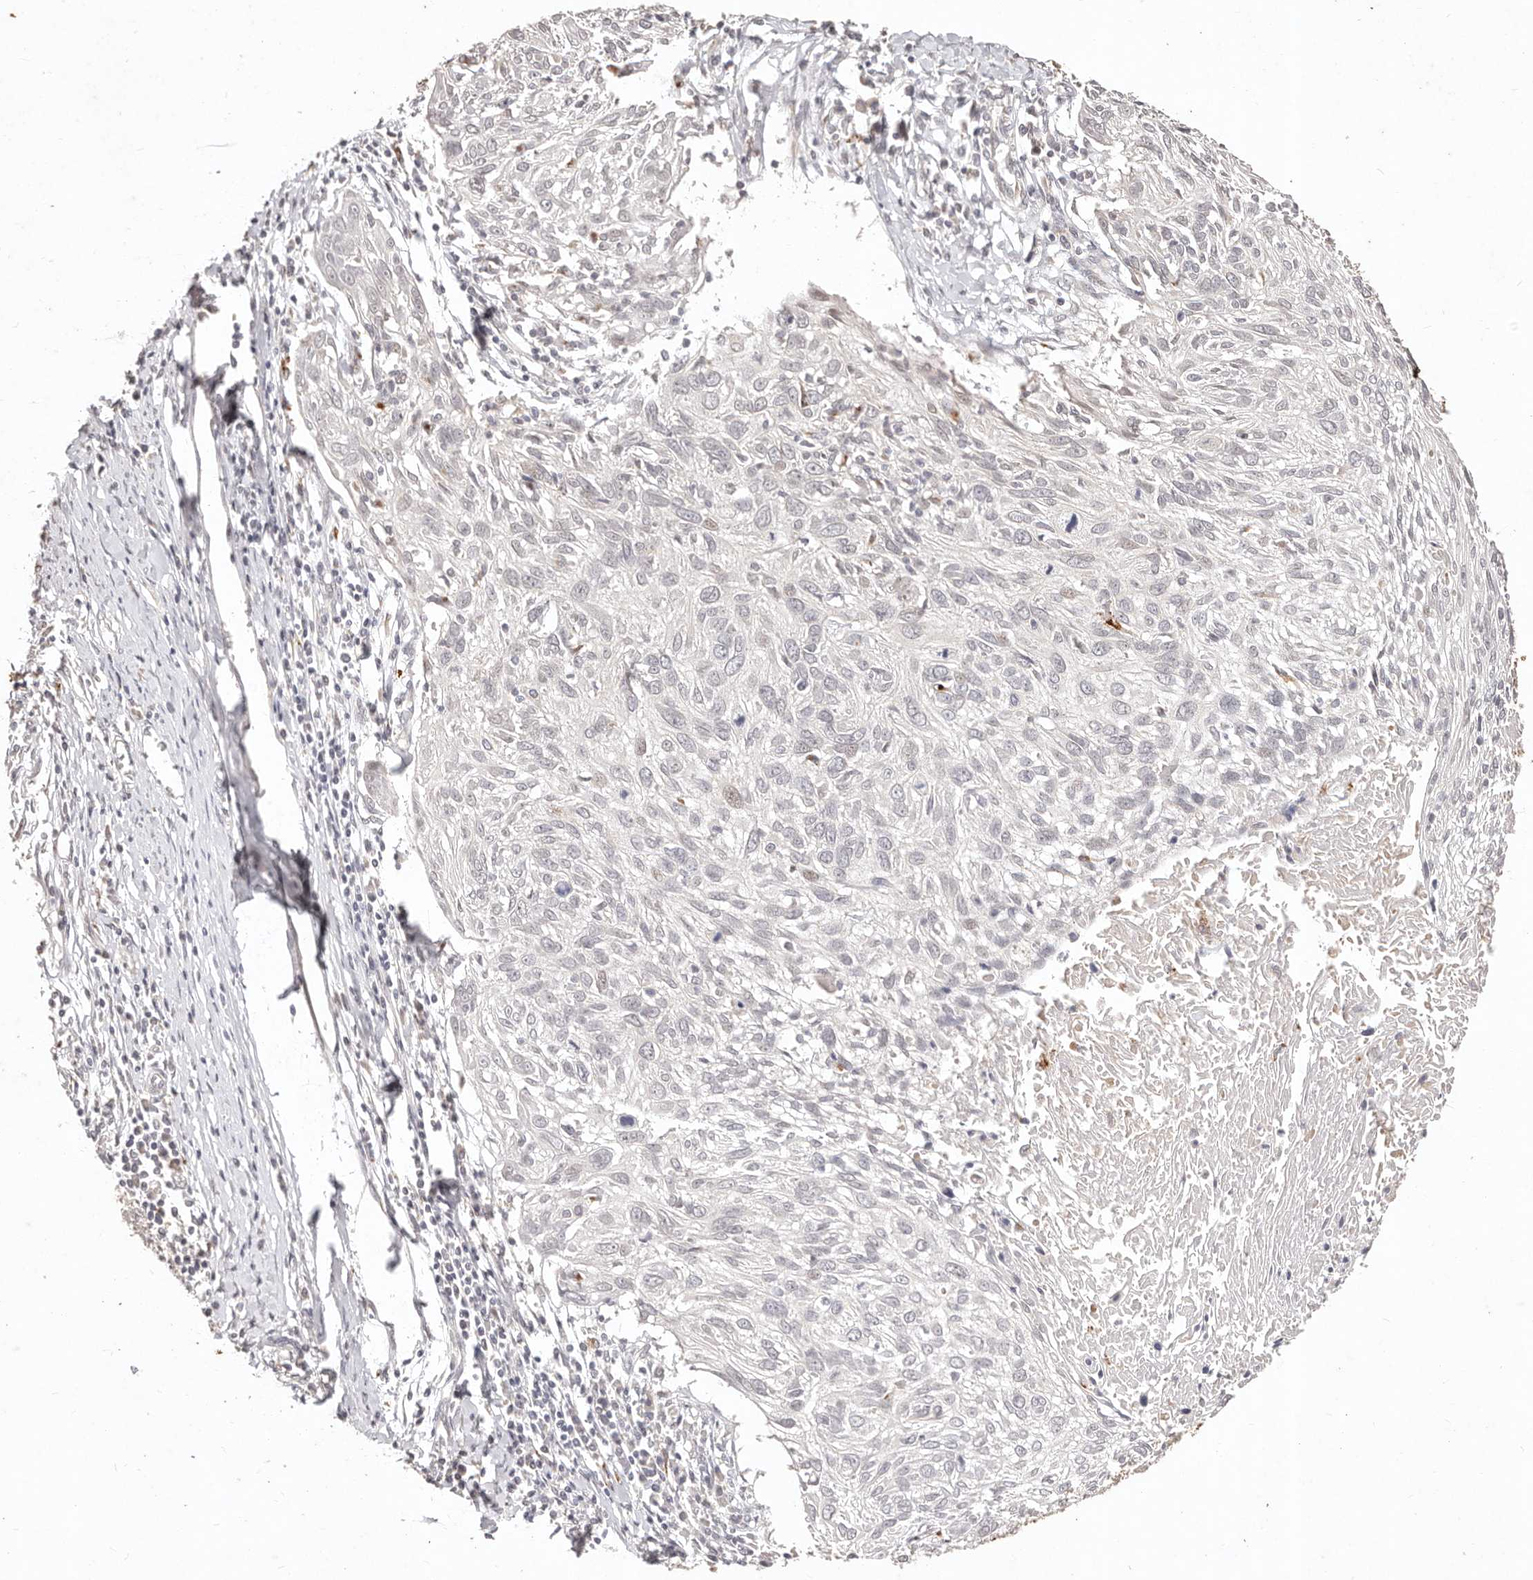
{"staining": {"intensity": "negative", "quantity": "none", "location": "none"}, "tissue": "cervical cancer", "cell_type": "Tumor cells", "image_type": "cancer", "snomed": [{"axis": "morphology", "description": "Squamous cell carcinoma, NOS"}, {"axis": "topography", "description": "Cervix"}], "caption": "A micrograph of cervical squamous cell carcinoma stained for a protein reveals no brown staining in tumor cells.", "gene": "KIF9", "patient": {"sex": "female", "age": 51}}